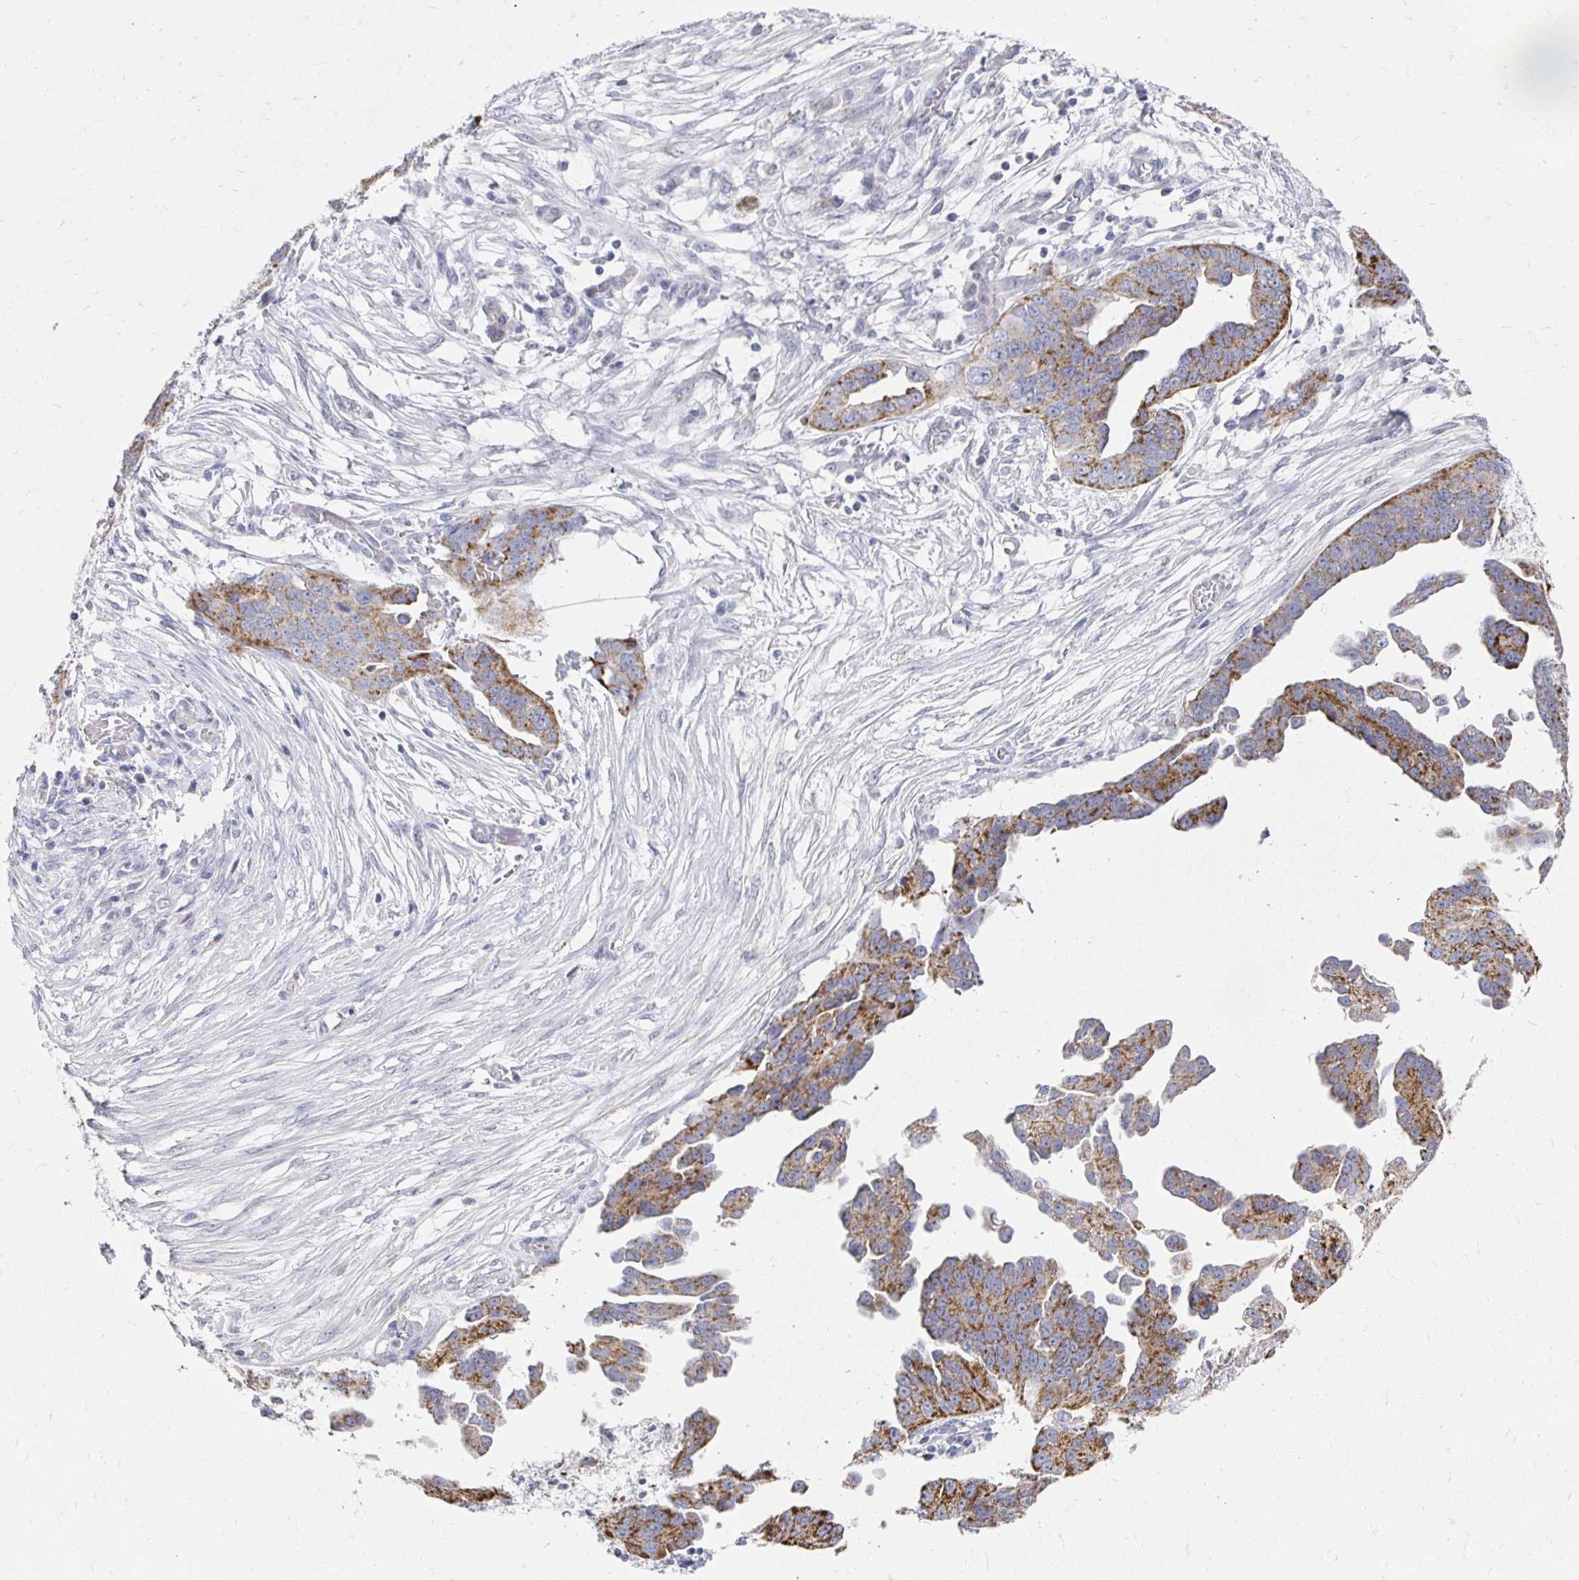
{"staining": {"intensity": "moderate", "quantity": ">75%", "location": "cytoplasmic/membranous"}, "tissue": "ovarian cancer", "cell_type": "Tumor cells", "image_type": "cancer", "snomed": [{"axis": "morphology", "description": "Cystadenocarcinoma, serous, NOS"}, {"axis": "topography", "description": "Ovary"}], "caption": "IHC (DAB (3,3'-diaminobenzidine)) staining of human ovarian cancer (serous cystadenocarcinoma) reveals moderate cytoplasmic/membranous protein positivity in approximately >75% of tumor cells. (brown staining indicates protein expression, while blue staining denotes nuclei).", "gene": "NOCT", "patient": {"sex": "female", "age": 75}}